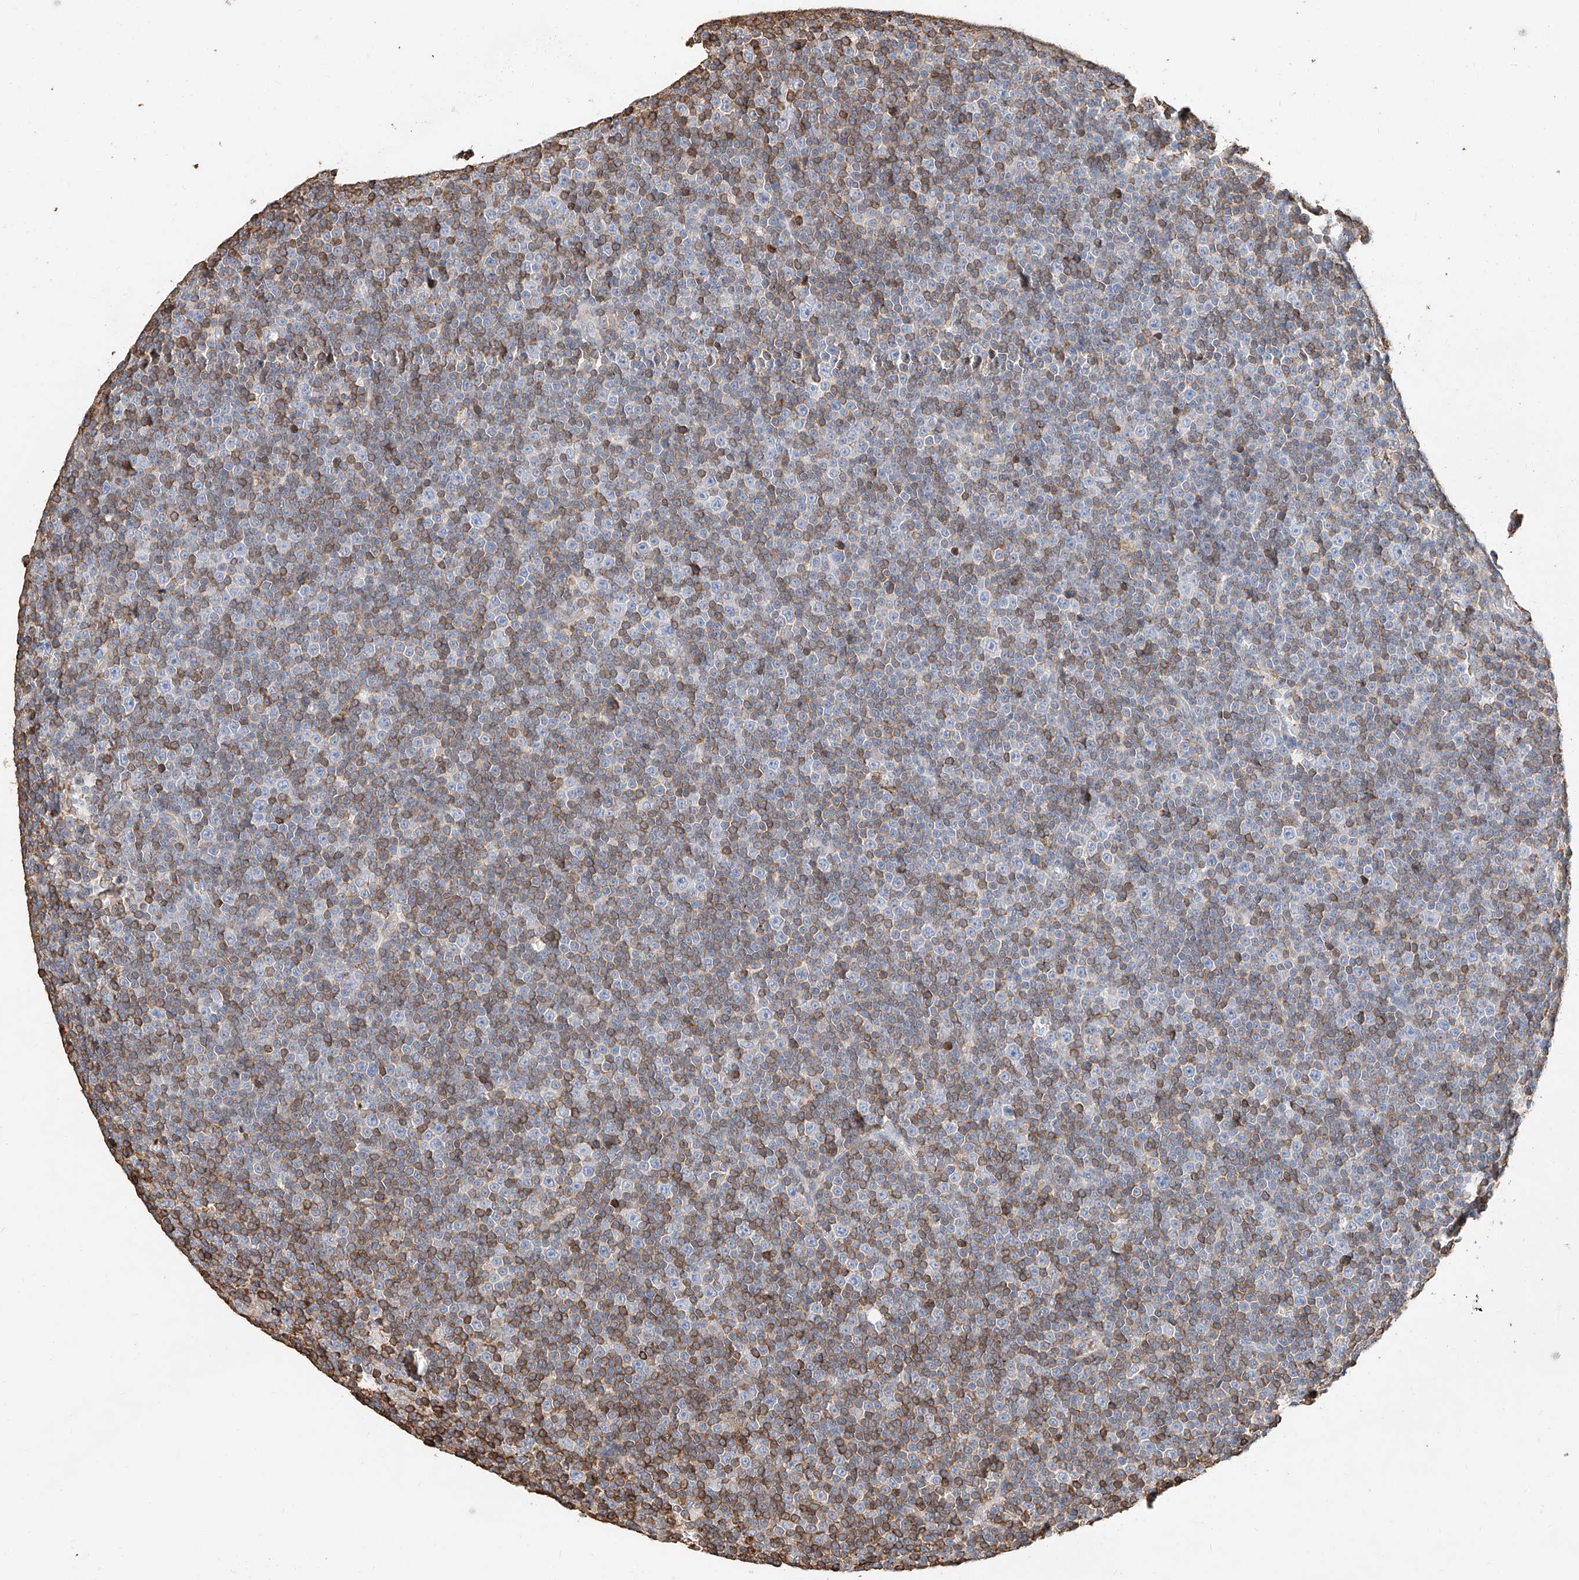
{"staining": {"intensity": "moderate", "quantity": "25%-75%", "location": "cytoplasmic/membranous"}, "tissue": "lymphoma", "cell_type": "Tumor cells", "image_type": "cancer", "snomed": [{"axis": "morphology", "description": "Malignant lymphoma, non-Hodgkin's type, Low grade"}, {"axis": "topography", "description": "Lymph node"}], "caption": "IHC of malignant lymphoma, non-Hodgkin's type (low-grade) reveals medium levels of moderate cytoplasmic/membranous expression in about 25%-75% of tumor cells. The staining was performed using DAB, with brown indicating positive protein expression. Nuclei are stained blue with hematoxylin.", "gene": "WFS1", "patient": {"sex": "female", "age": 67}}